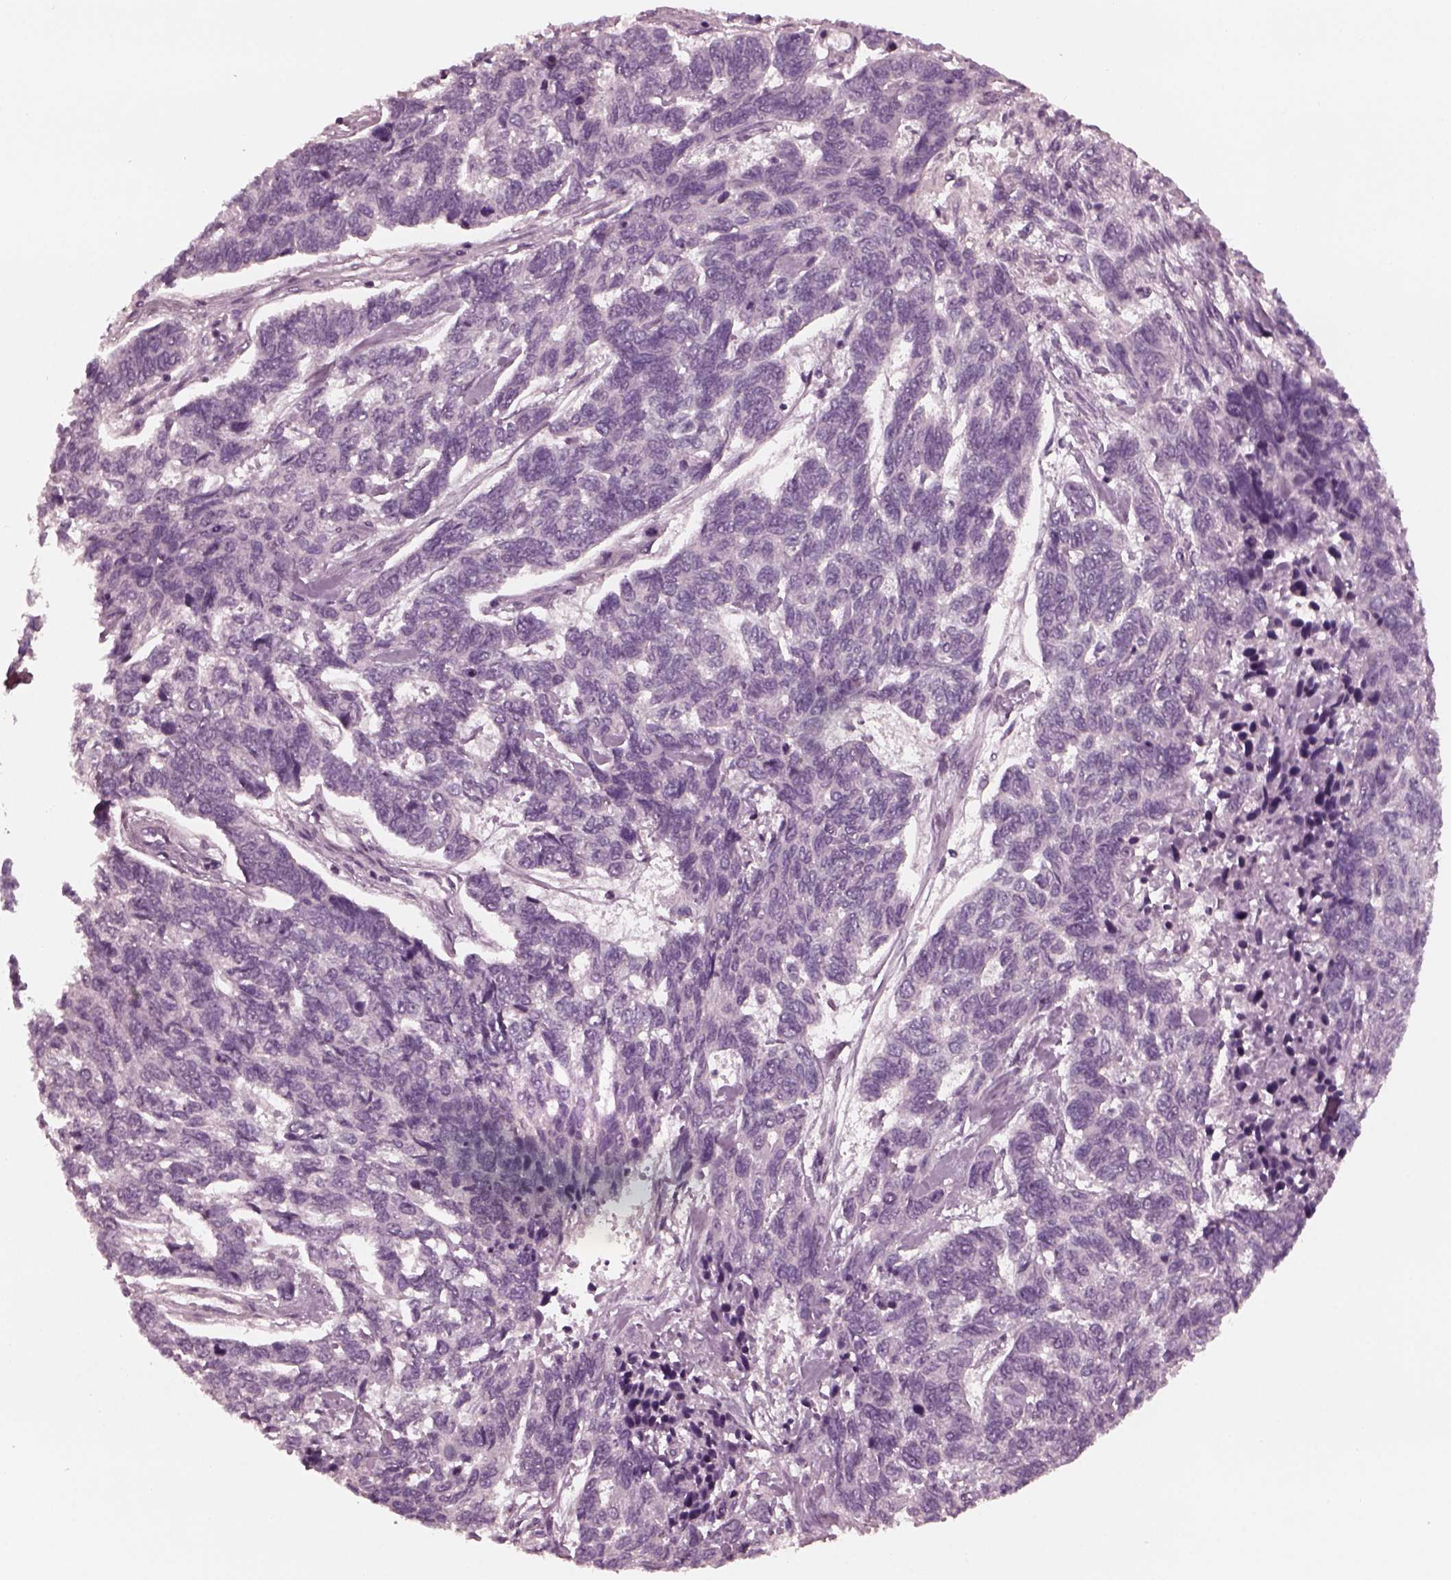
{"staining": {"intensity": "negative", "quantity": "none", "location": "none"}, "tissue": "skin cancer", "cell_type": "Tumor cells", "image_type": "cancer", "snomed": [{"axis": "morphology", "description": "Basal cell carcinoma"}, {"axis": "topography", "description": "Skin"}], "caption": "Tumor cells show no significant protein staining in skin basal cell carcinoma. The staining is performed using DAB brown chromogen with nuclei counter-stained in using hematoxylin.", "gene": "YY2", "patient": {"sex": "female", "age": 65}}